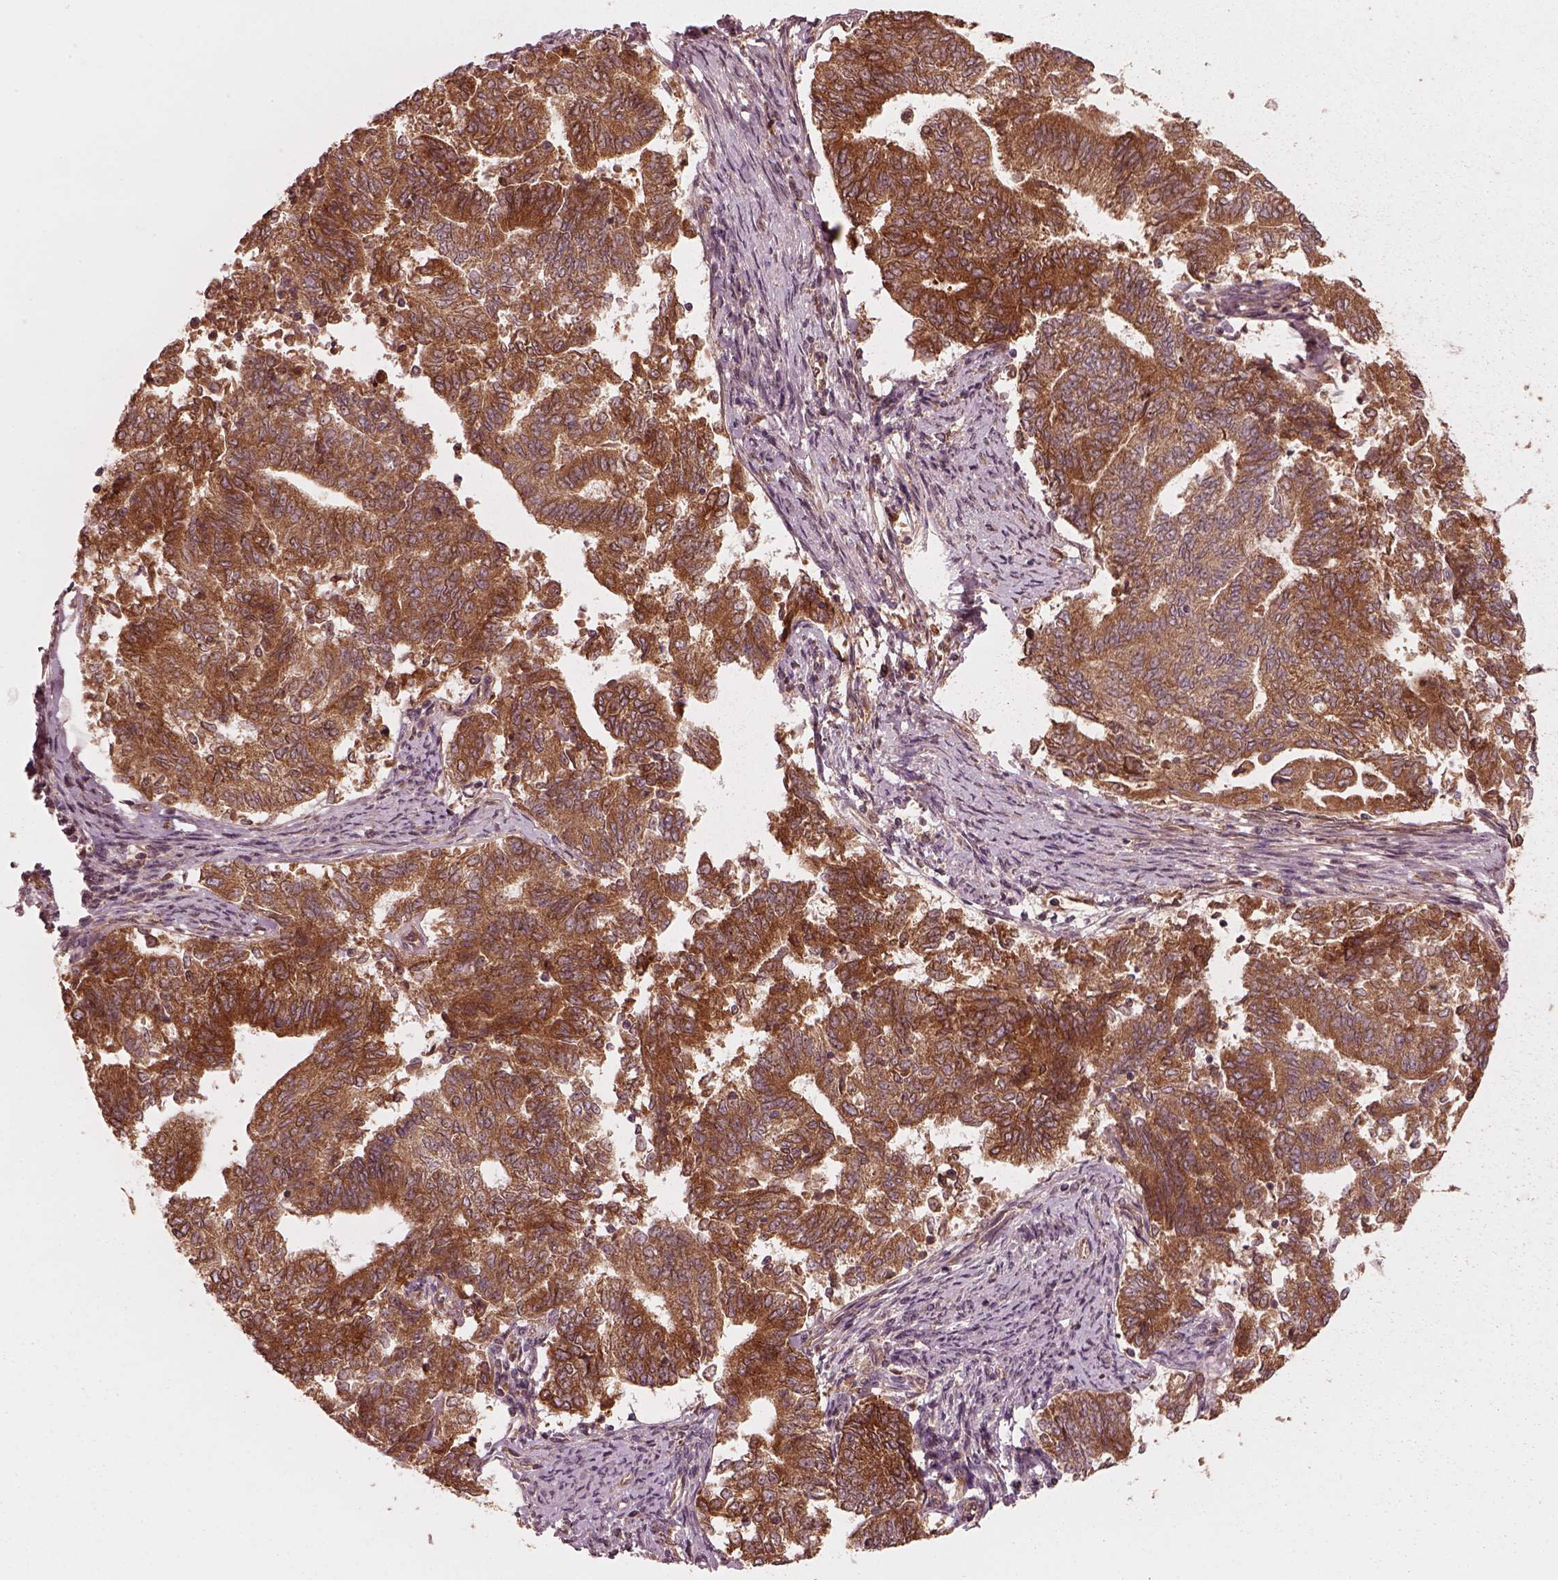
{"staining": {"intensity": "strong", "quantity": ">75%", "location": "cytoplasmic/membranous"}, "tissue": "endometrial cancer", "cell_type": "Tumor cells", "image_type": "cancer", "snomed": [{"axis": "morphology", "description": "Adenocarcinoma, NOS"}, {"axis": "topography", "description": "Endometrium"}], "caption": "Immunohistochemistry (IHC) image of human endometrial adenocarcinoma stained for a protein (brown), which reveals high levels of strong cytoplasmic/membranous staining in approximately >75% of tumor cells.", "gene": "PIK3R2", "patient": {"sex": "female", "age": 65}}